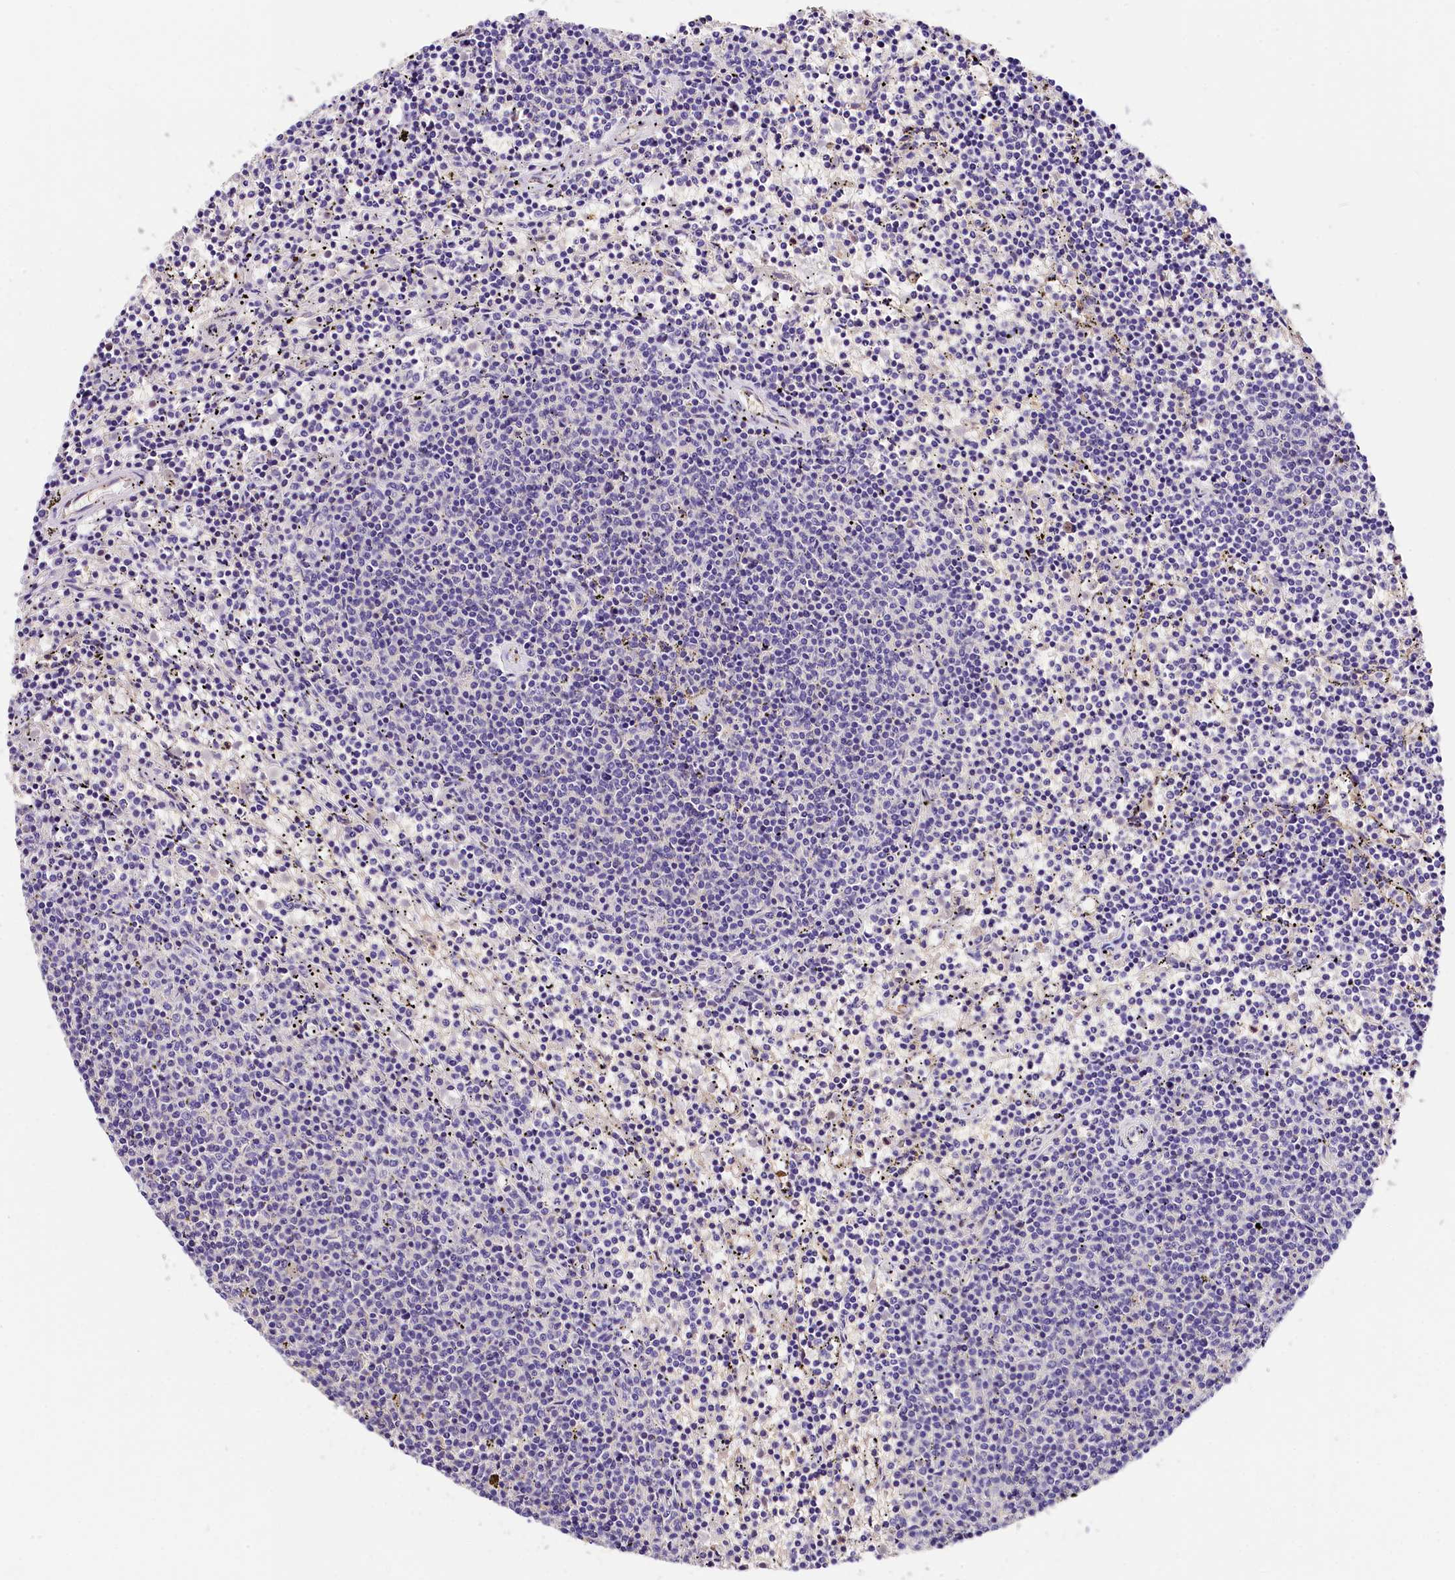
{"staining": {"intensity": "negative", "quantity": "none", "location": "none"}, "tissue": "lymphoma", "cell_type": "Tumor cells", "image_type": "cancer", "snomed": [{"axis": "morphology", "description": "Malignant lymphoma, non-Hodgkin's type, Low grade"}, {"axis": "topography", "description": "Spleen"}], "caption": "A histopathology image of human lymphoma is negative for staining in tumor cells. The staining was performed using DAB (3,3'-diaminobenzidine) to visualize the protein expression in brown, while the nuclei were stained in blue with hematoxylin (Magnification: 20x).", "gene": "ARMC6", "patient": {"sex": "female", "age": 50}}